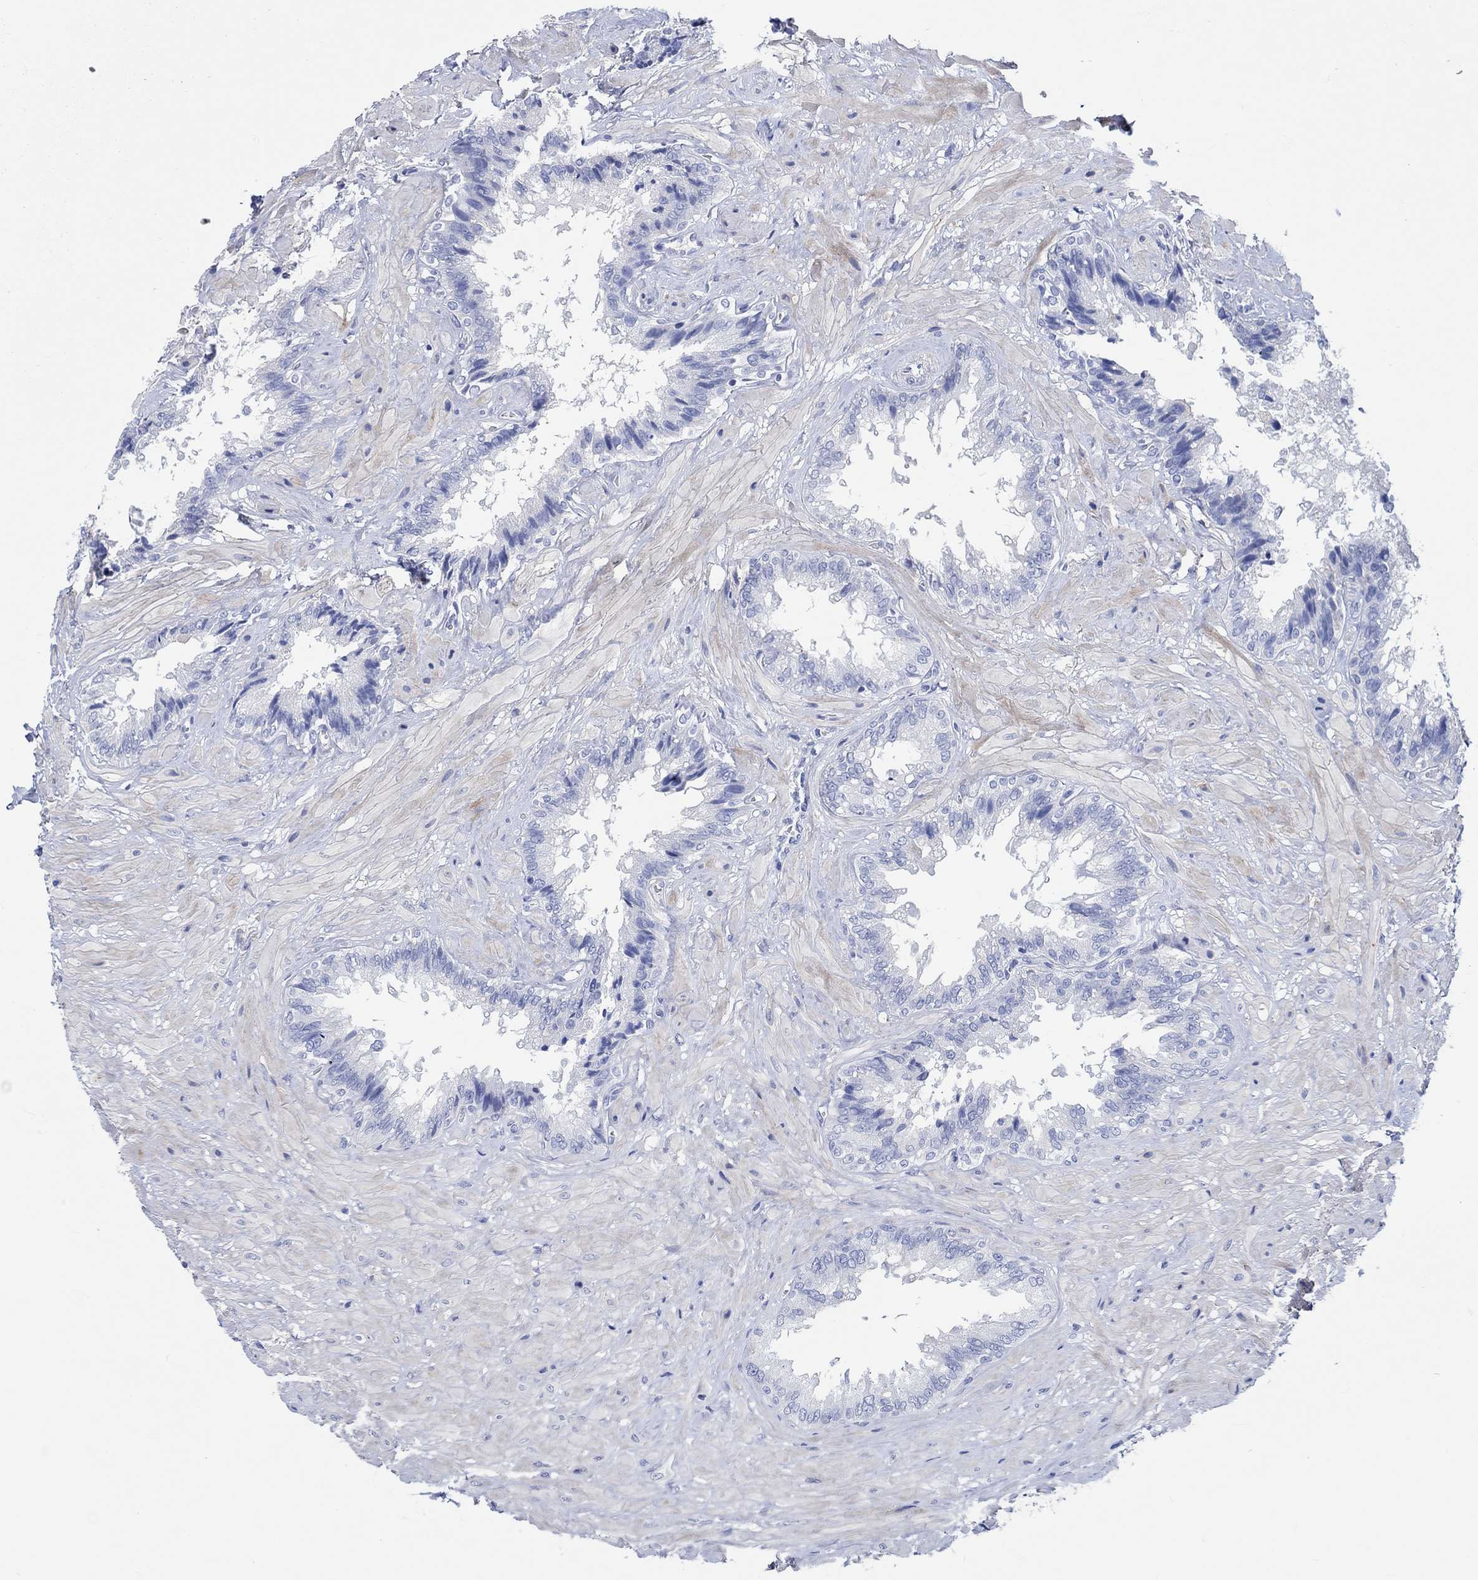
{"staining": {"intensity": "negative", "quantity": "none", "location": "none"}, "tissue": "seminal vesicle", "cell_type": "Glandular cells", "image_type": "normal", "snomed": [{"axis": "morphology", "description": "Normal tissue, NOS"}, {"axis": "topography", "description": "Seminal veicle"}], "caption": "An immunohistochemistry image of unremarkable seminal vesicle is shown. There is no staining in glandular cells of seminal vesicle. (DAB (3,3'-diaminobenzidine) IHC visualized using brightfield microscopy, high magnification).", "gene": "SHISA4", "patient": {"sex": "male", "age": 67}}